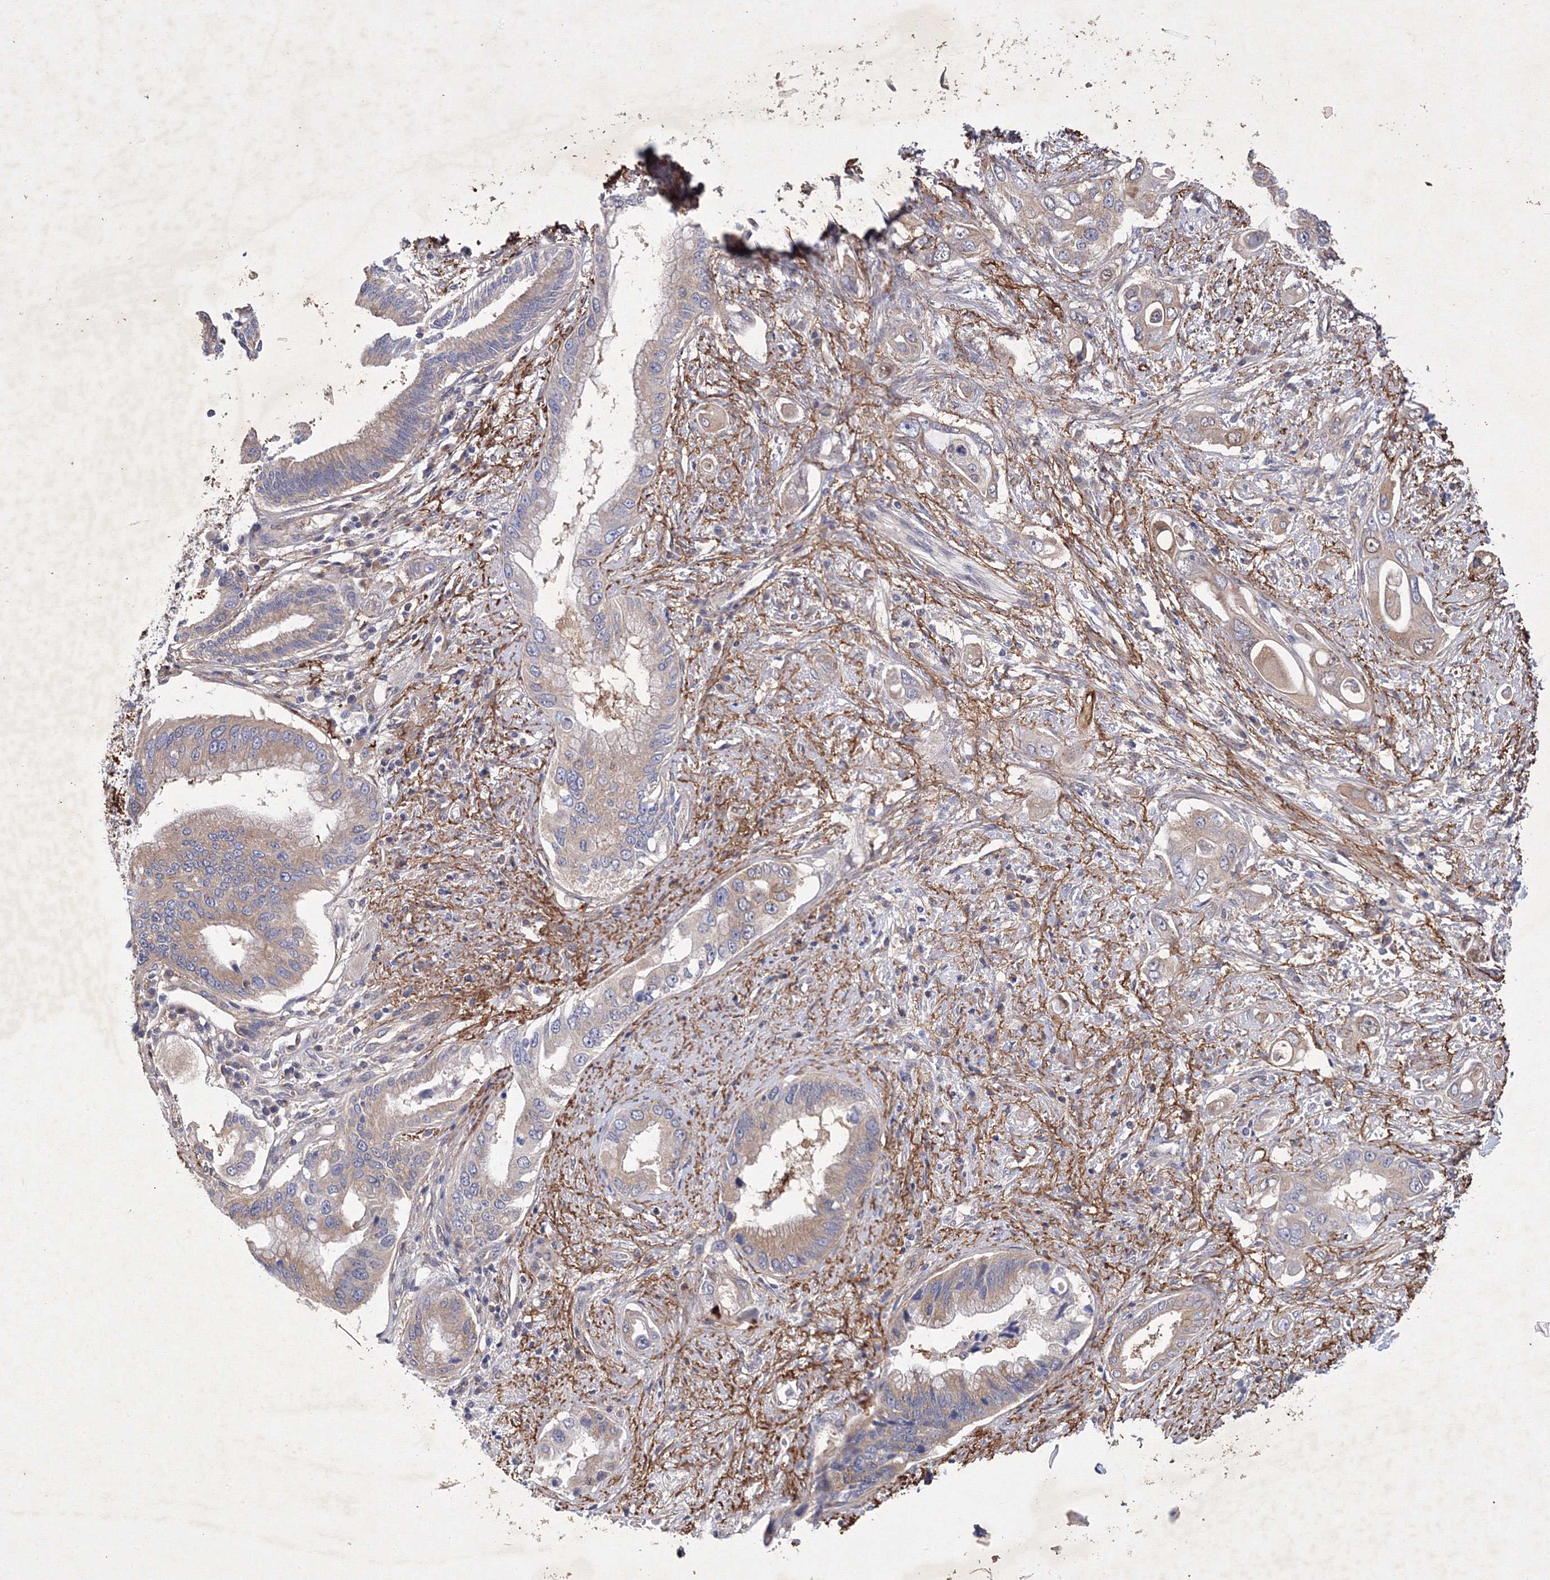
{"staining": {"intensity": "moderate", "quantity": ">75%", "location": "cytoplasmic/membranous"}, "tissue": "pancreatic cancer", "cell_type": "Tumor cells", "image_type": "cancer", "snomed": [{"axis": "morphology", "description": "Inflammation, NOS"}, {"axis": "morphology", "description": "Adenocarcinoma, NOS"}, {"axis": "topography", "description": "Pancreas"}], "caption": "This is a histology image of immunohistochemistry (IHC) staining of pancreatic adenocarcinoma, which shows moderate expression in the cytoplasmic/membranous of tumor cells.", "gene": "SNX18", "patient": {"sex": "female", "age": 56}}